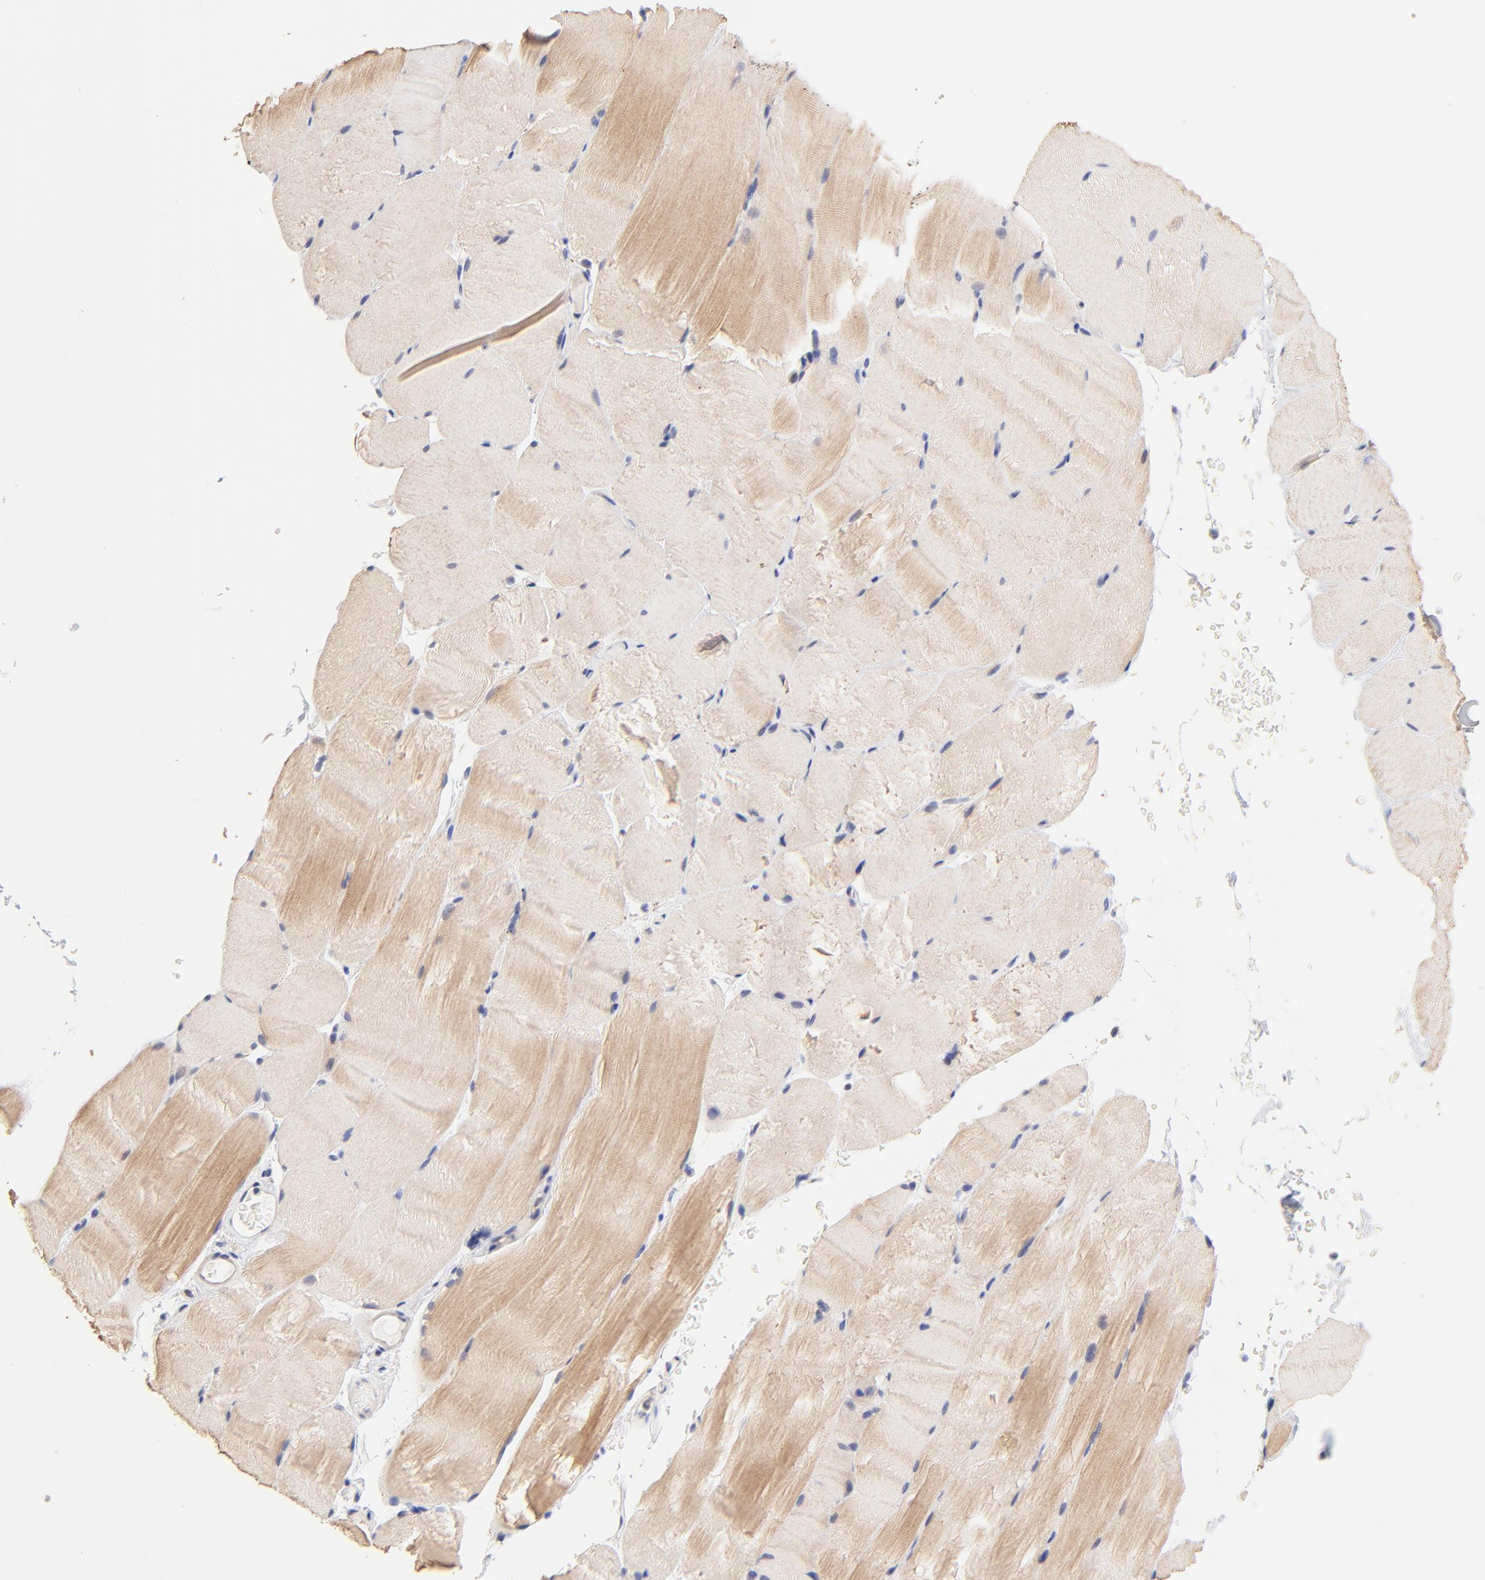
{"staining": {"intensity": "weak", "quantity": "25%-75%", "location": "cytoplasmic/membranous"}, "tissue": "skeletal muscle", "cell_type": "Myocytes", "image_type": "normal", "snomed": [{"axis": "morphology", "description": "Normal tissue, NOS"}, {"axis": "topography", "description": "Skeletal muscle"}, {"axis": "topography", "description": "Parathyroid gland"}], "caption": "Approximately 25%-75% of myocytes in benign human skeletal muscle display weak cytoplasmic/membranous protein expression as visualized by brown immunohistochemical staining.", "gene": "TXNL1", "patient": {"sex": "female", "age": 37}}